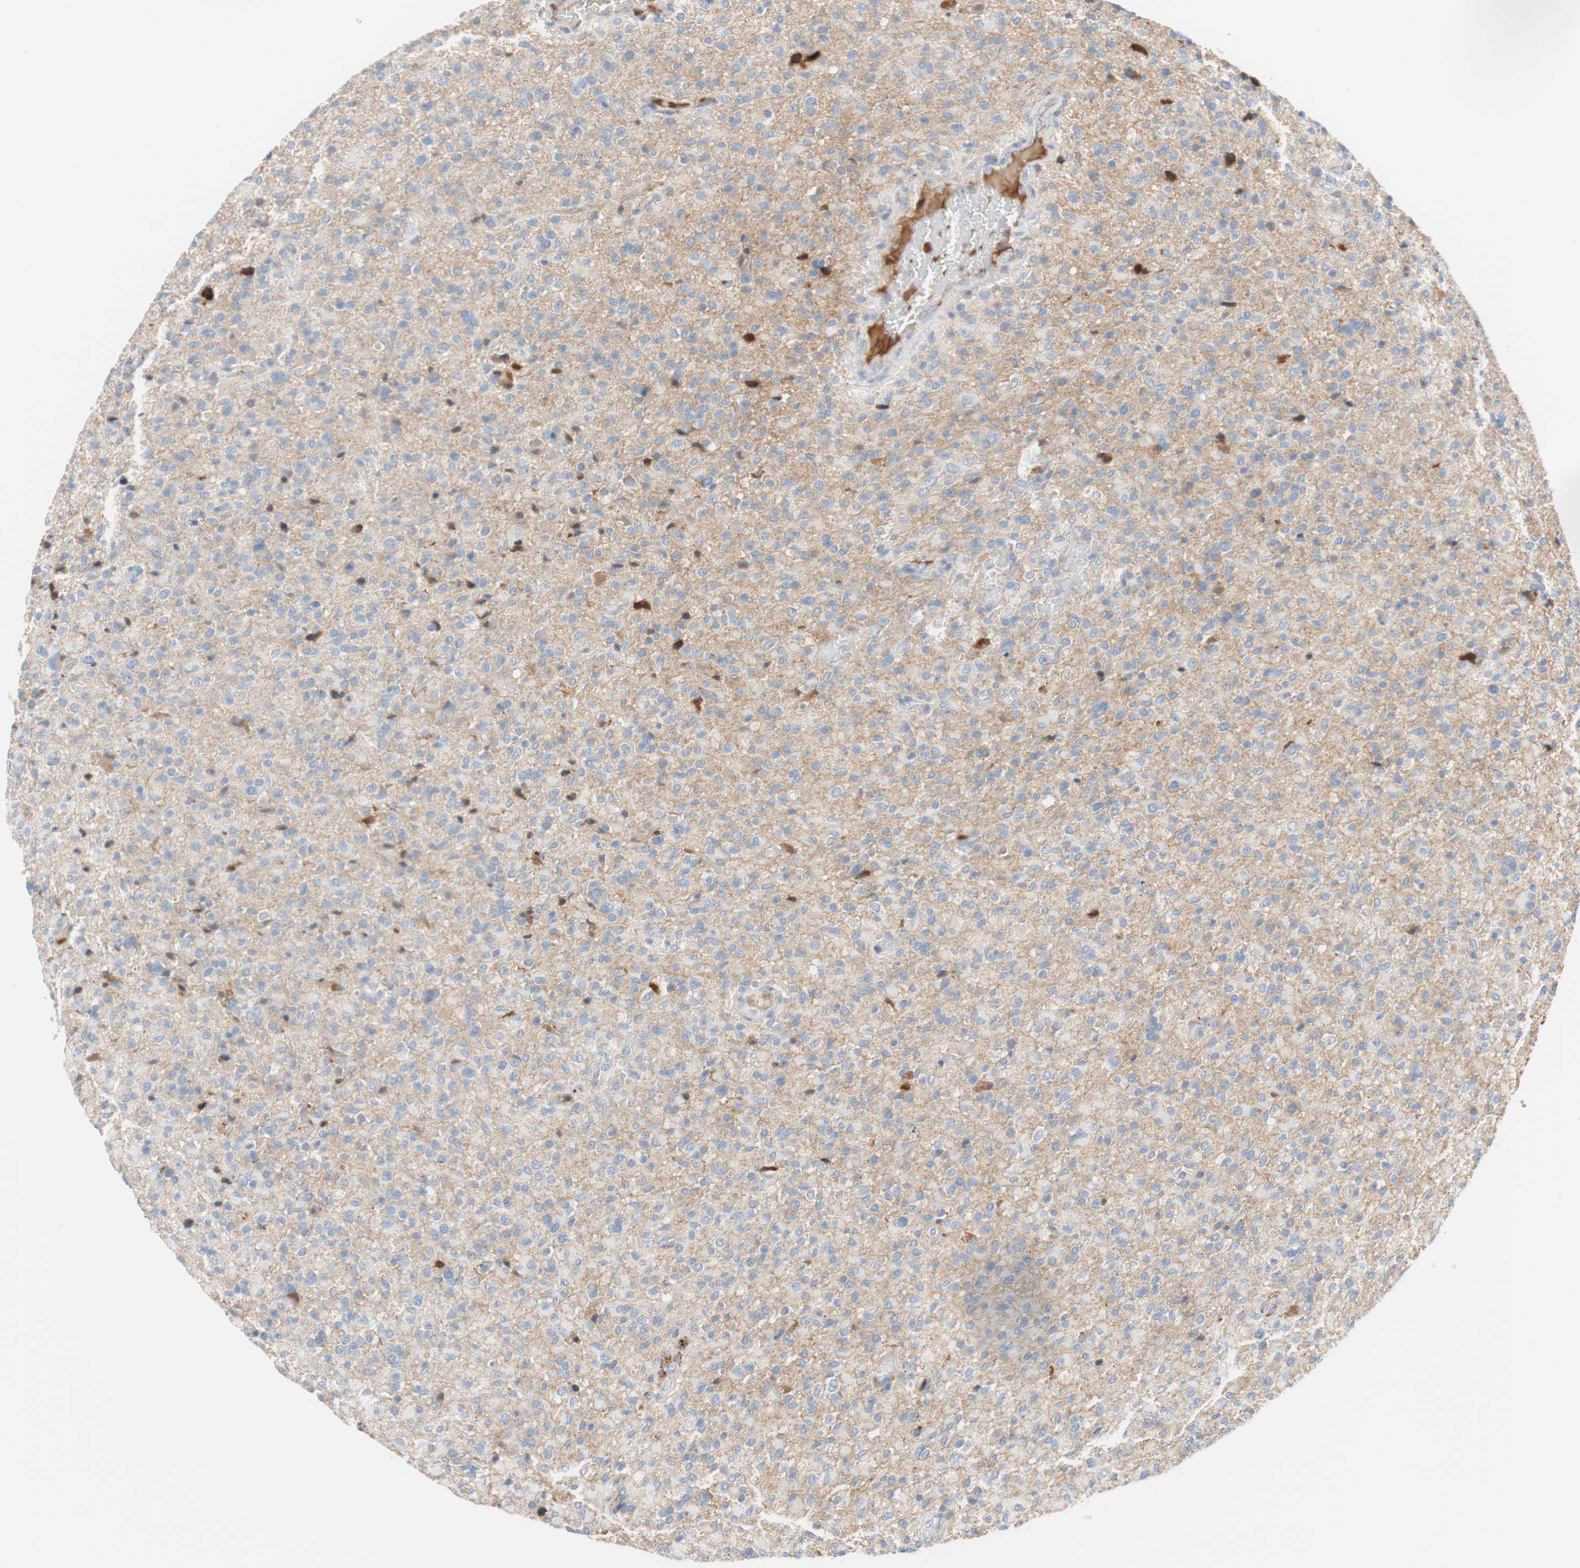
{"staining": {"intensity": "weak", "quantity": ">75%", "location": "cytoplasmic/membranous"}, "tissue": "glioma", "cell_type": "Tumor cells", "image_type": "cancer", "snomed": [{"axis": "morphology", "description": "Glioma, malignant, High grade"}, {"axis": "topography", "description": "Brain"}], "caption": "Malignant glioma (high-grade) was stained to show a protein in brown. There is low levels of weak cytoplasmic/membranous expression in approximately >75% of tumor cells.", "gene": "RBP4", "patient": {"sex": "male", "age": 71}}